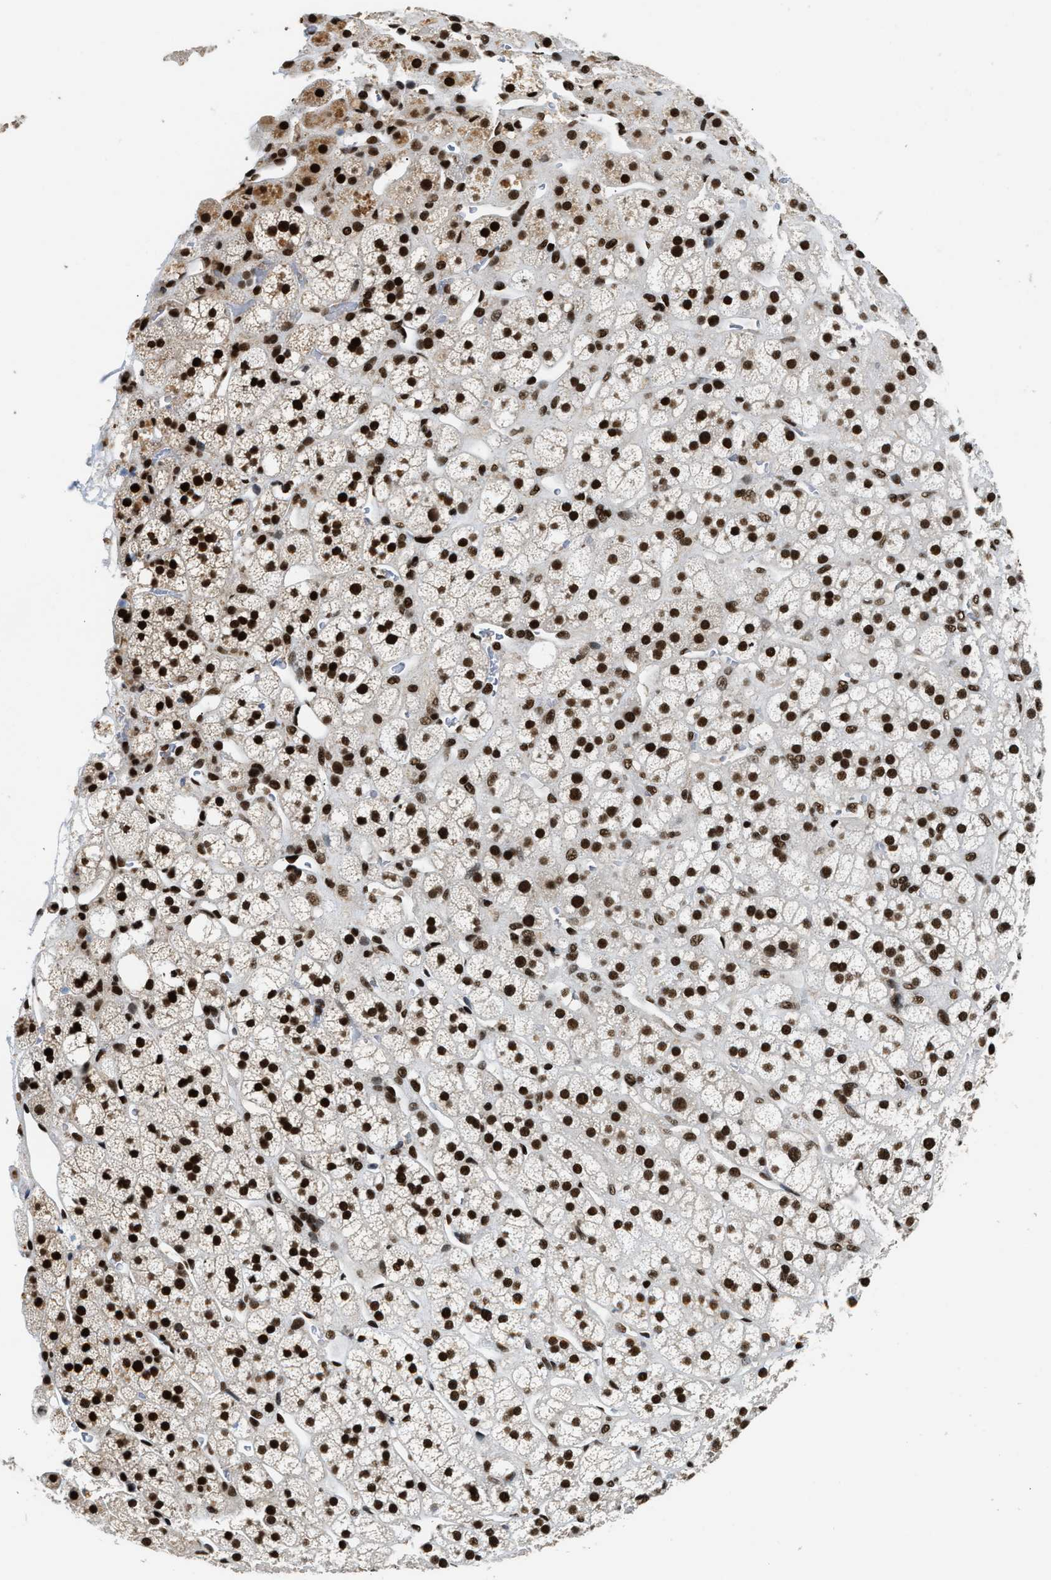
{"staining": {"intensity": "strong", "quantity": ">75%", "location": "nuclear"}, "tissue": "adrenal gland", "cell_type": "Glandular cells", "image_type": "normal", "snomed": [{"axis": "morphology", "description": "Normal tissue, NOS"}, {"axis": "topography", "description": "Adrenal gland"}], "caption": "Immunohistochemical staining of normal human adrenal gland demonstrates strong nuclear protein positivity in about >75% of glandular cells.", "gene": "RAD21", "patient": {"sex": "male", "age": 56}}